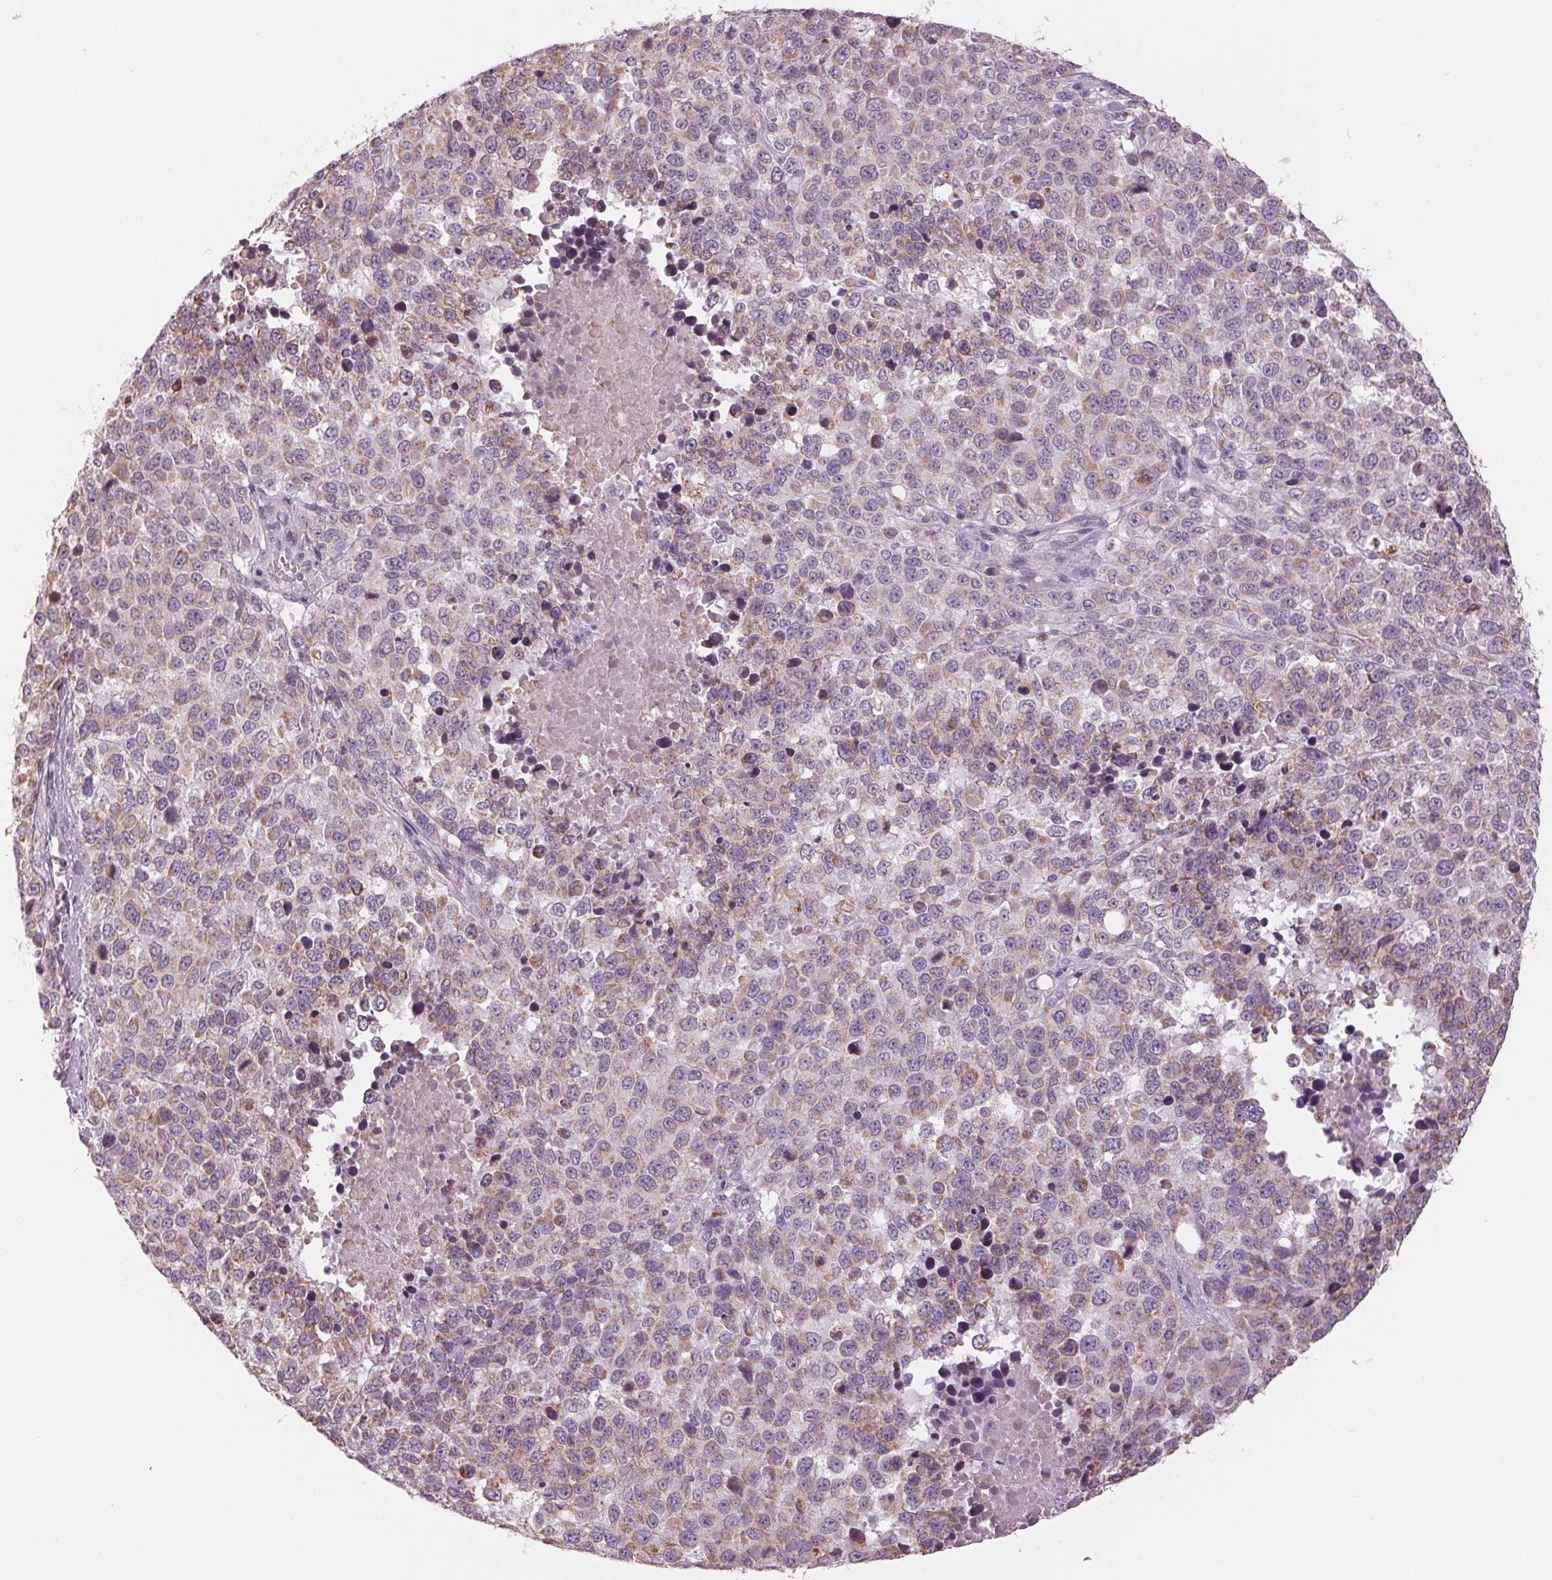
{"staining": {"intensity": "weak", "quantity": "25%-75%", "location": "cytoplasmic/membranous"}, "tissue": "melanoma", "cell_type": "Tumor cells", "image_type": "cancer", "snomed": [{"axis": "morphology", "description": "Malignant melanoma, Metastatic site"}, {"axis": "topography", "description": "Skin"}], "caption": "Immunohistochemistry histopathology image of neoplastic tissue: human malignant melanoma (metastatic site) stained using immunohistochemistry (IHC) displays low levels of weak protein expression localized specifically in the cytoplasmic/membranous of tumor cells, appearing as a cytoplasmic/membranous brown color.", "gene": "SAMD4A", "patient": {"sex": "male", "age": 84}}